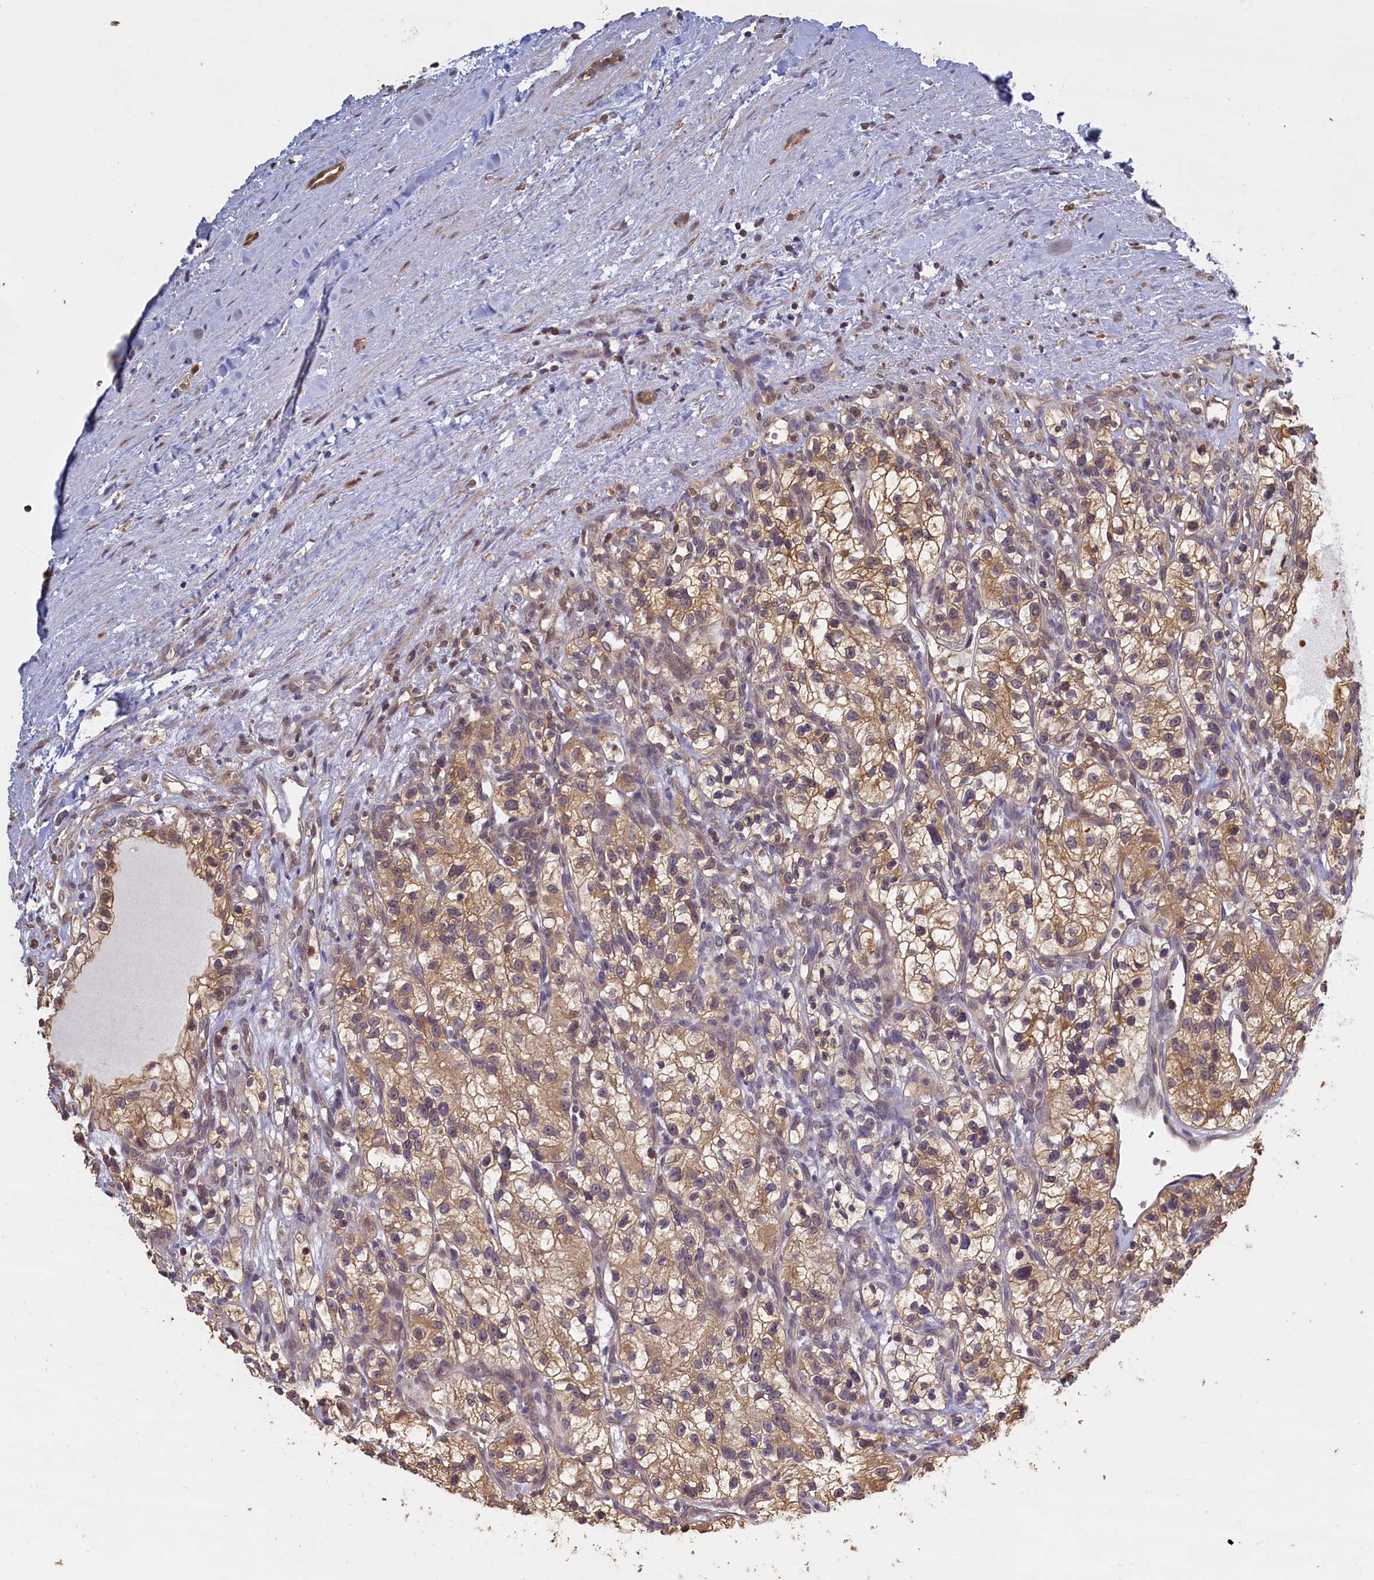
{"staining": {"intensity": "moderate", "quantity": ">75%", "location": "cytoplasmic/membranous"}, "tissue": "renal cancer", "cell_type": "Tumor cells", "image_type": "cancer", "snomed": [{"axis": "morphology", "description": "Adenocarcinoma, NOS"}, {"axis": "topography", "description": "Kidney"}], "caption": "Immunohistochemistry of human renal cancer (adenocarcinoma) shows medium levels of moderate cytoplasmic/membranous positivity in approximately >75% of tumor cells.", "gene": "UCHL3", "patient": {"sex": "female", "age": 57}}